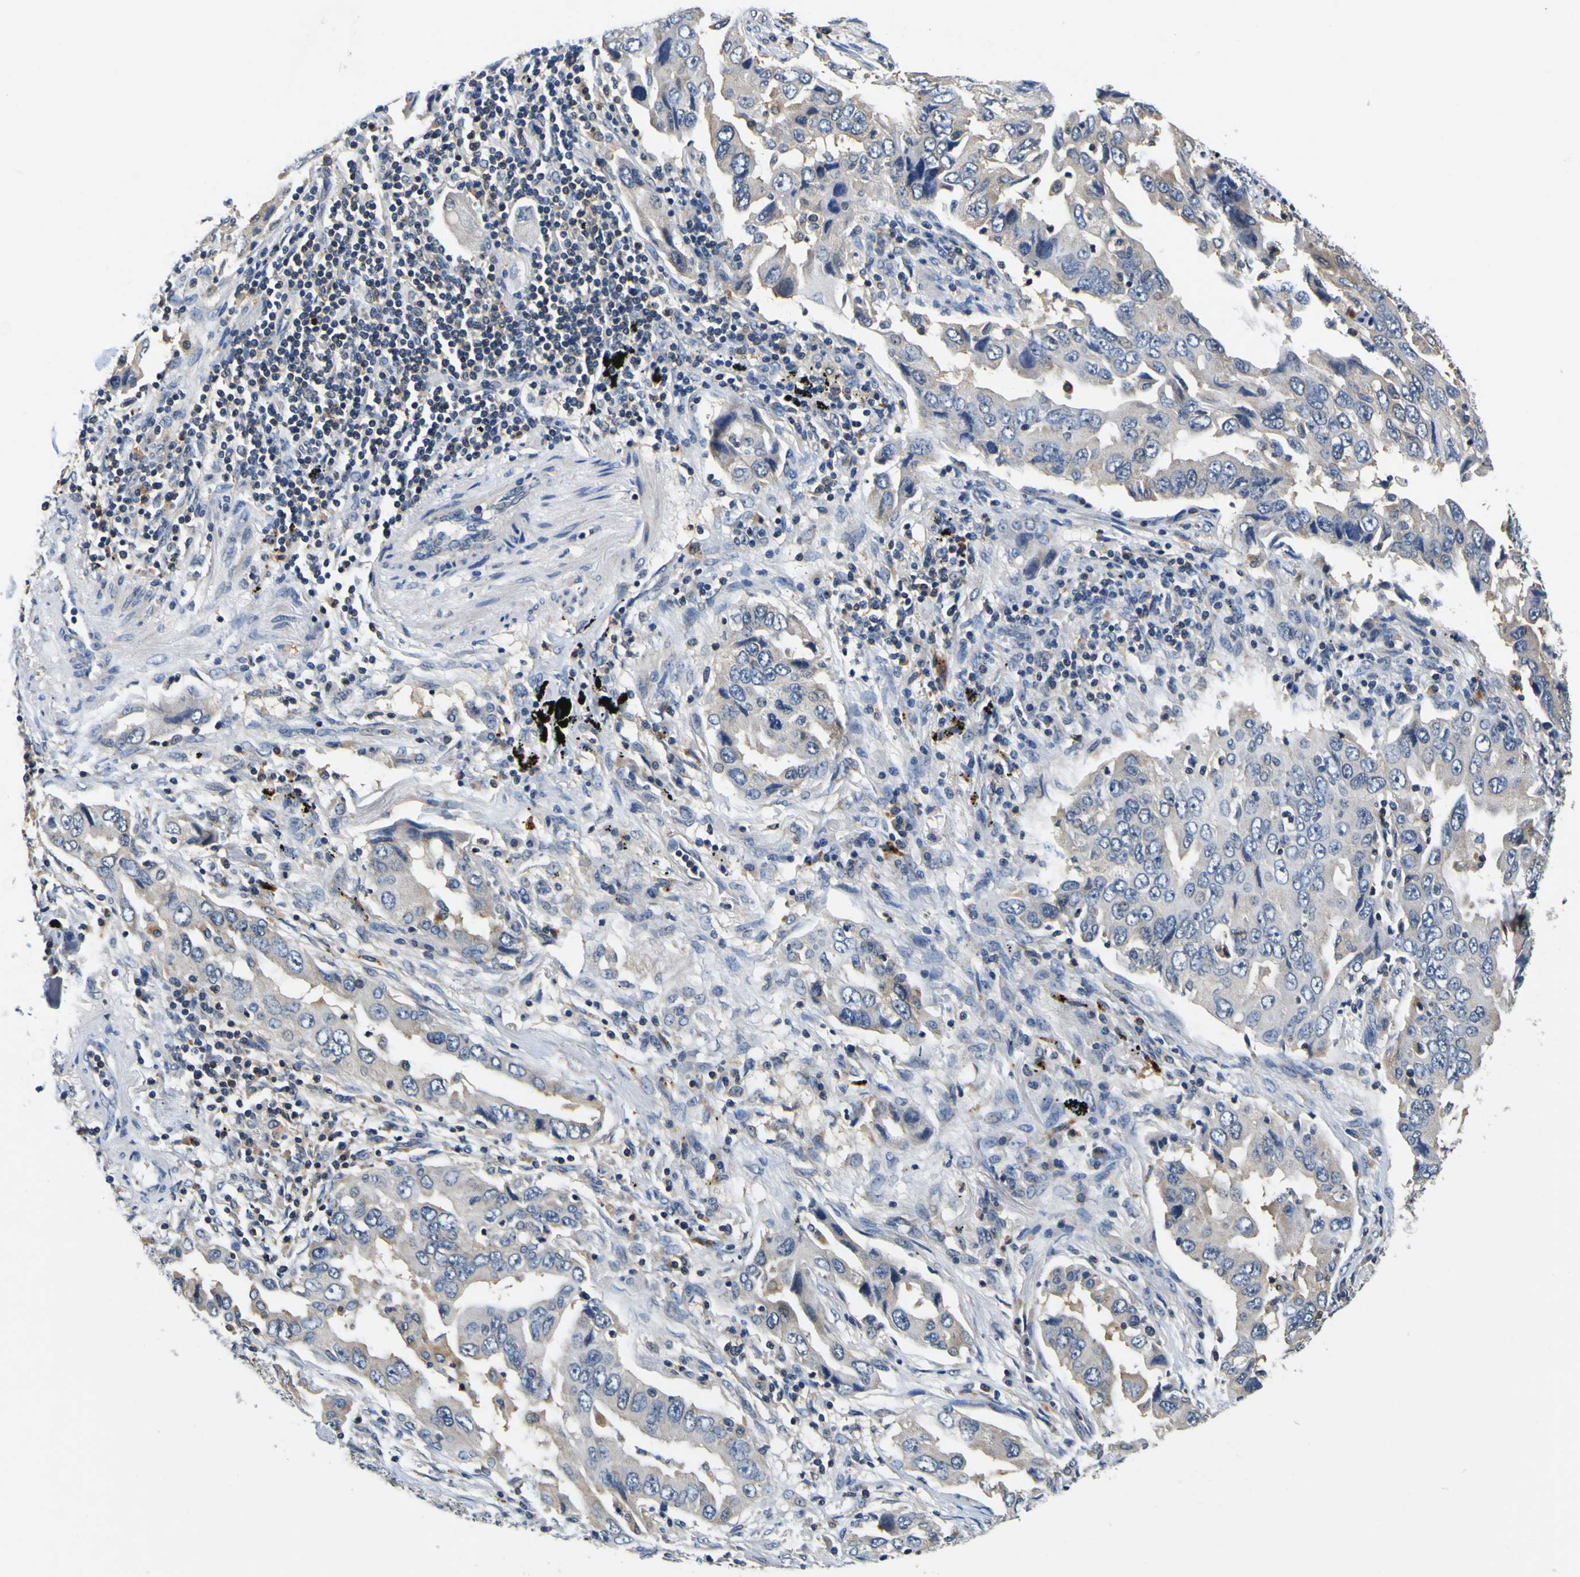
{"staining": {"intensity": "weak", "quantity": ">75%", "location": "cytoplasmic/membranous"}, "tissue": "lung cancer", "cell_type": "Tumor cells", "image_type": "cancer", "snomed": [{"axis": "morphology", "description": "Adenocarcinoma, NOS"}, {"axis": "topography", "description": "Lung"}], "caption": "Human lung adenocarcinoma stained with a protein marker shows weak staining in tumor cells.", "gene": "TNIK", "patient": {"sex": "female", "age": 65}}